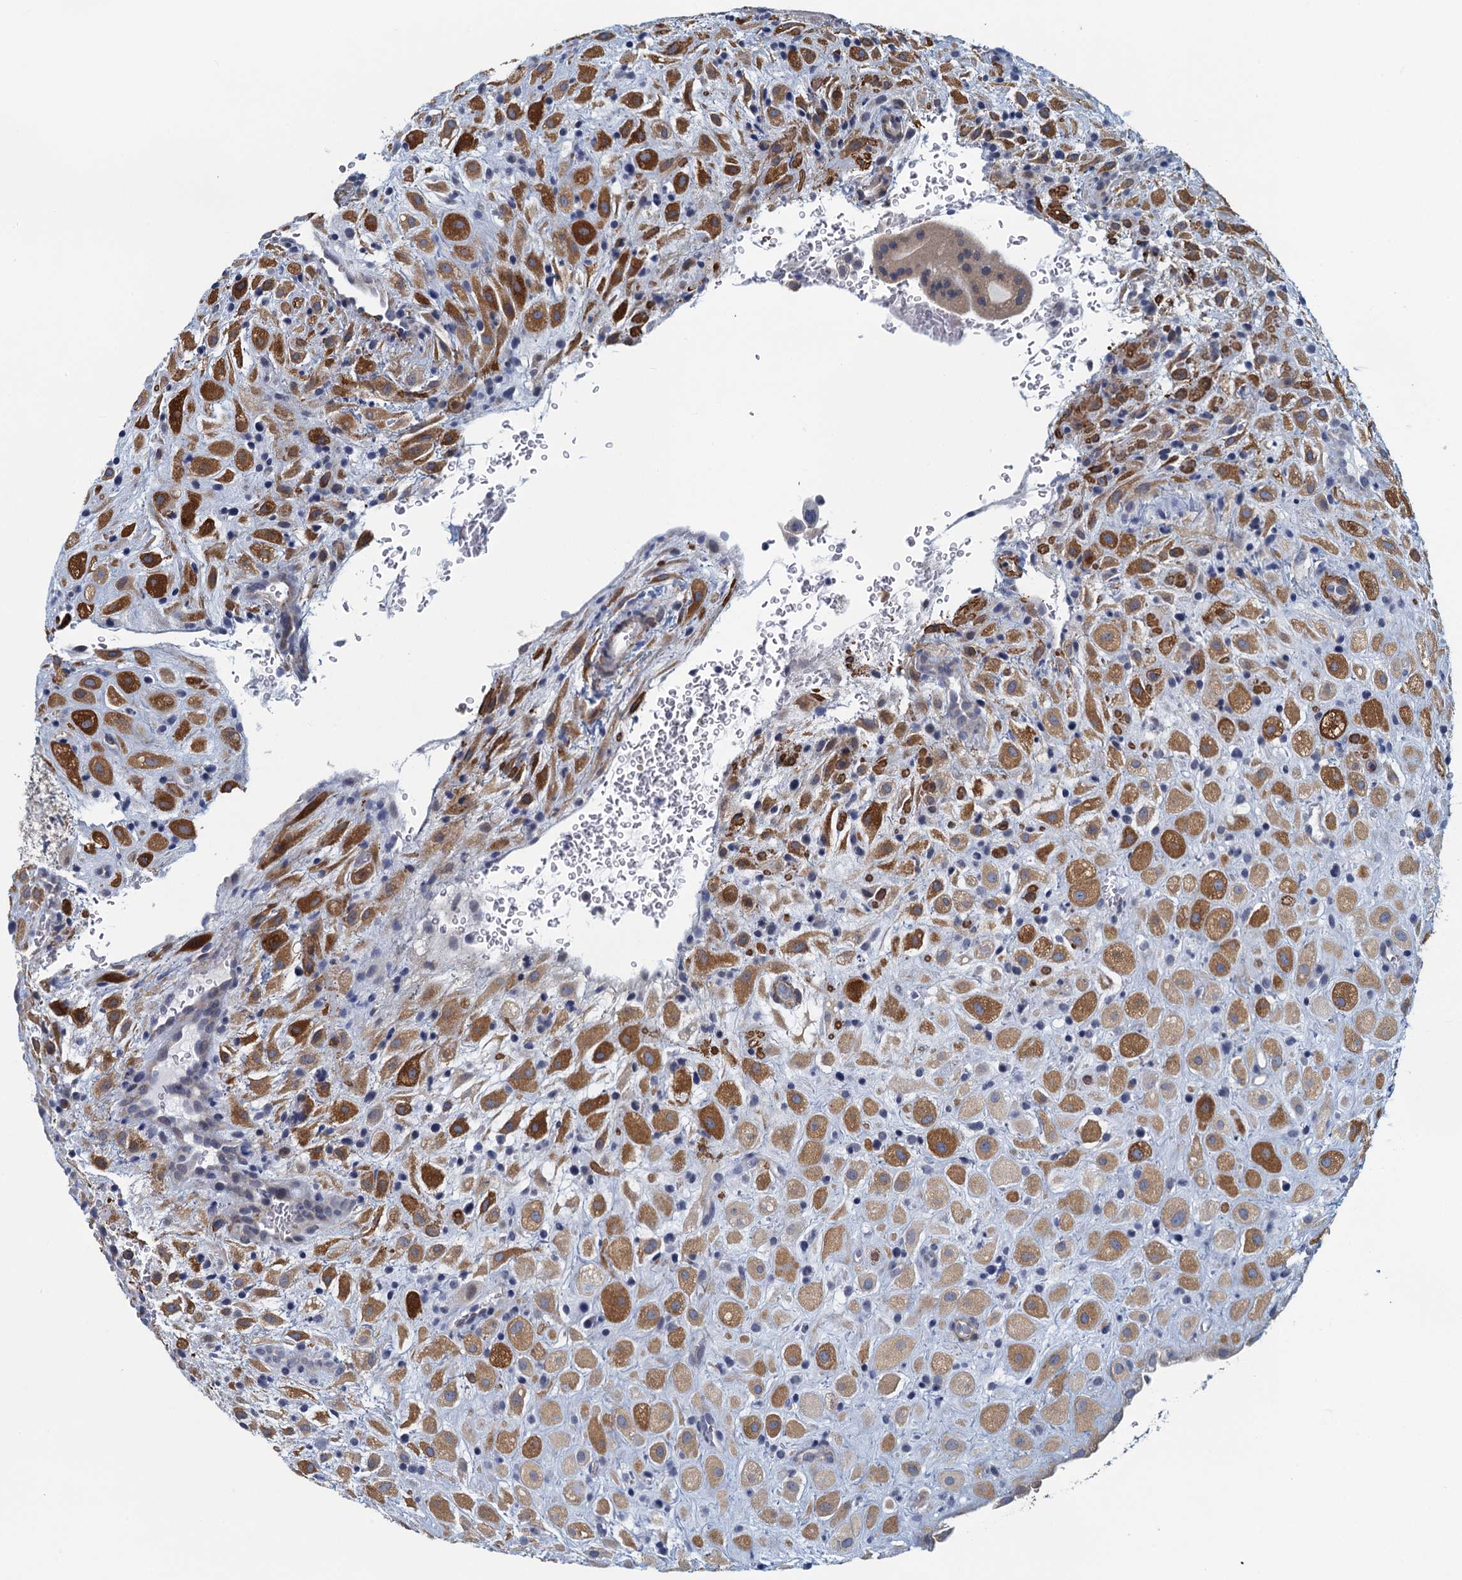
{"staining": {"intensity": "strong", "quantity": "25%-75%", "location": "cytoplasmic/membranous"}, "tissue": "placenta", "cell_type": "Decidual cells", "image_type": "normal", "snomed": [{"axis": "morphology", "description": "Normal tissue, NOS"}, {"axis": "topography", "description": "Placenta"}], "caption": "A high amount of strong cytoplasmic/membranous staining is seen in about 25%-75% of decidual cells in benign placenta.", "gene": "ALG2", "patient": {"sex": "female", "age": 35}}